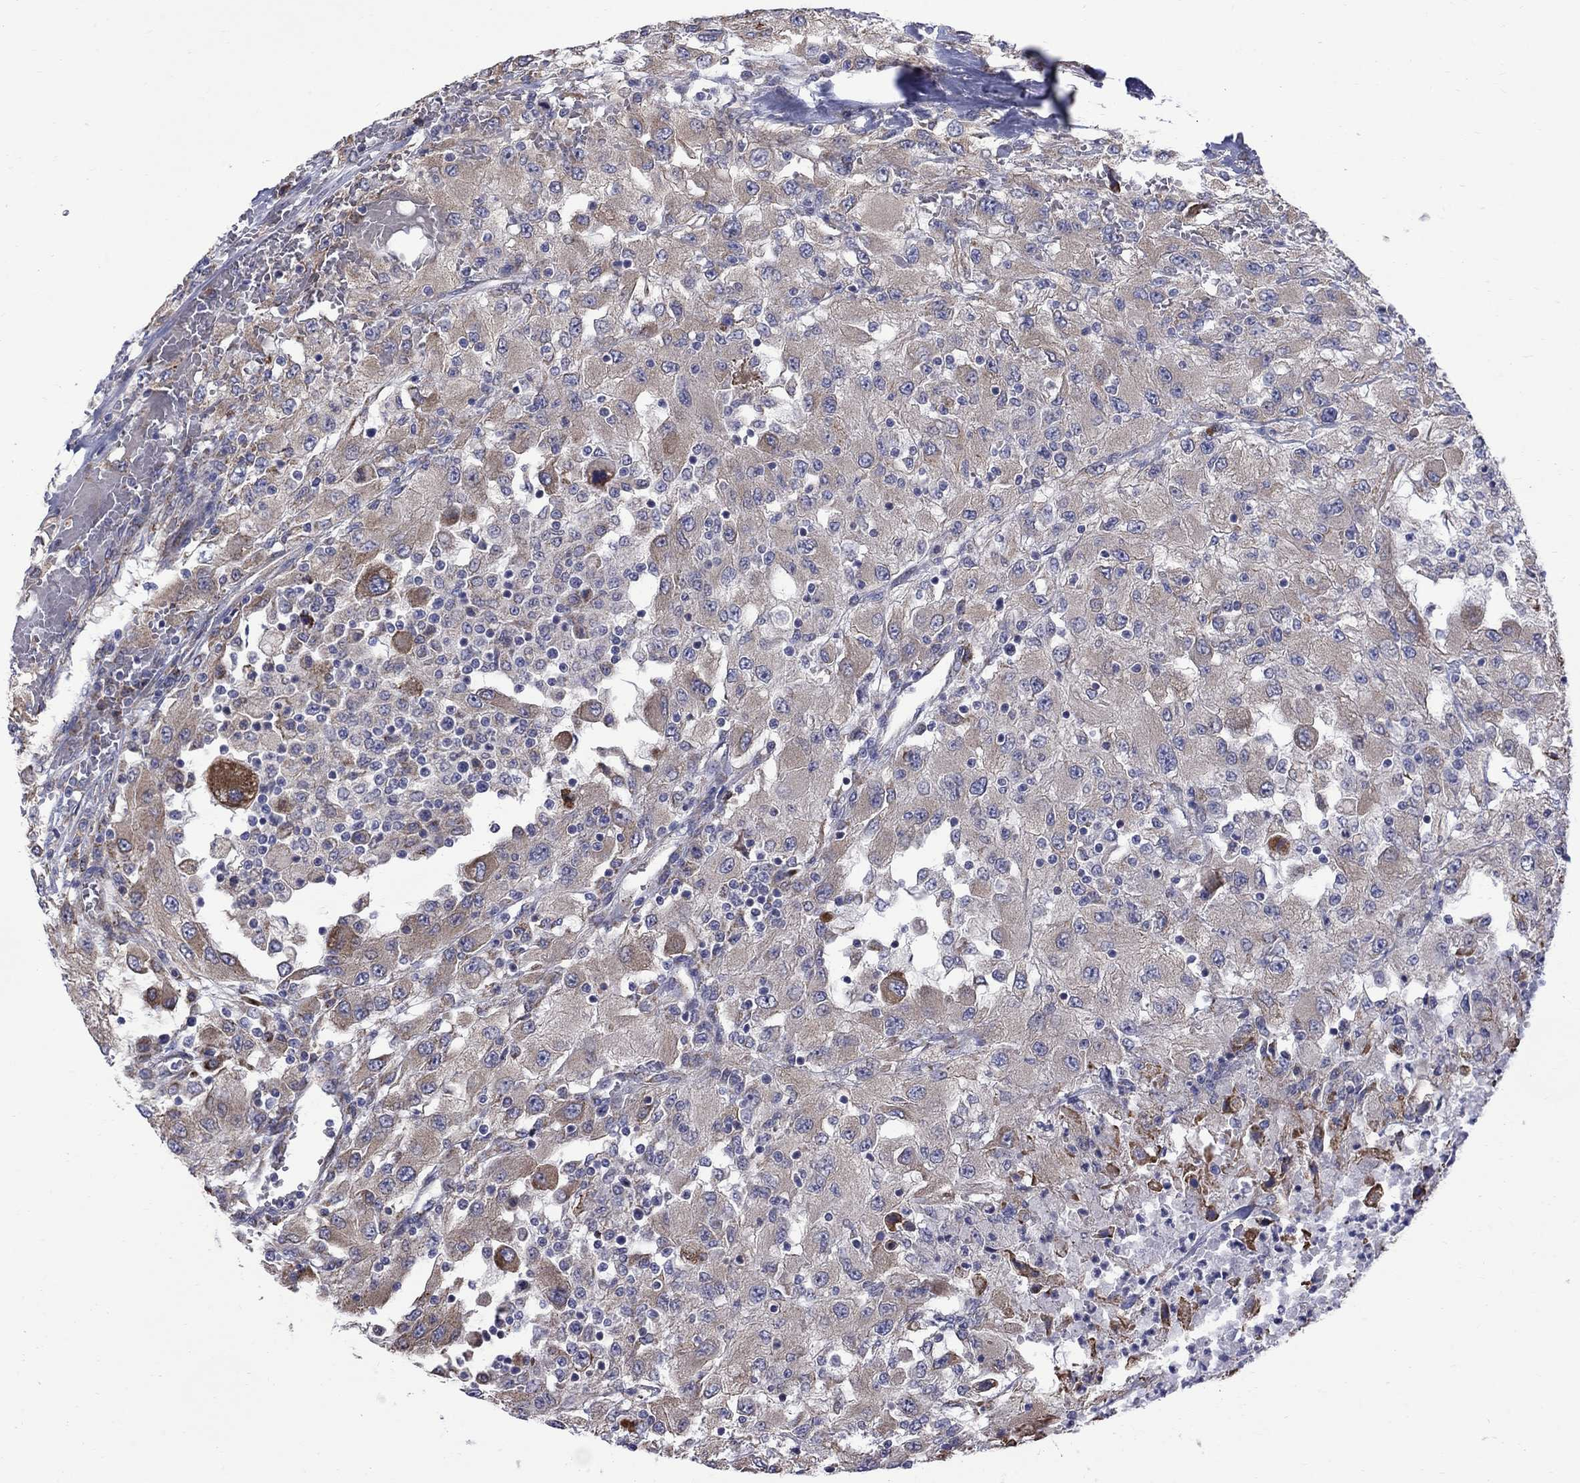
{"staining": {"intensity": "strong", "quantity": "<25%", "location": "cytoplasmic/membranous"}, "tissue": "renal cancer", "cell_type": "Tumor cells", "image_type": "cancer", "snomed": [{"axis": "morphology", "description": "Adenocarcinoma, NOS"}, {"axis": "topography", "description": "Kidney"}], "caption": "Strong cytoplasmic/membranous staining for a protein is identified in approximately <25% of tumor cells of adenocarcinoma (renal) using IHC.", "gene": "ASNS", "patient": {"sex": "female", "age": 67}}